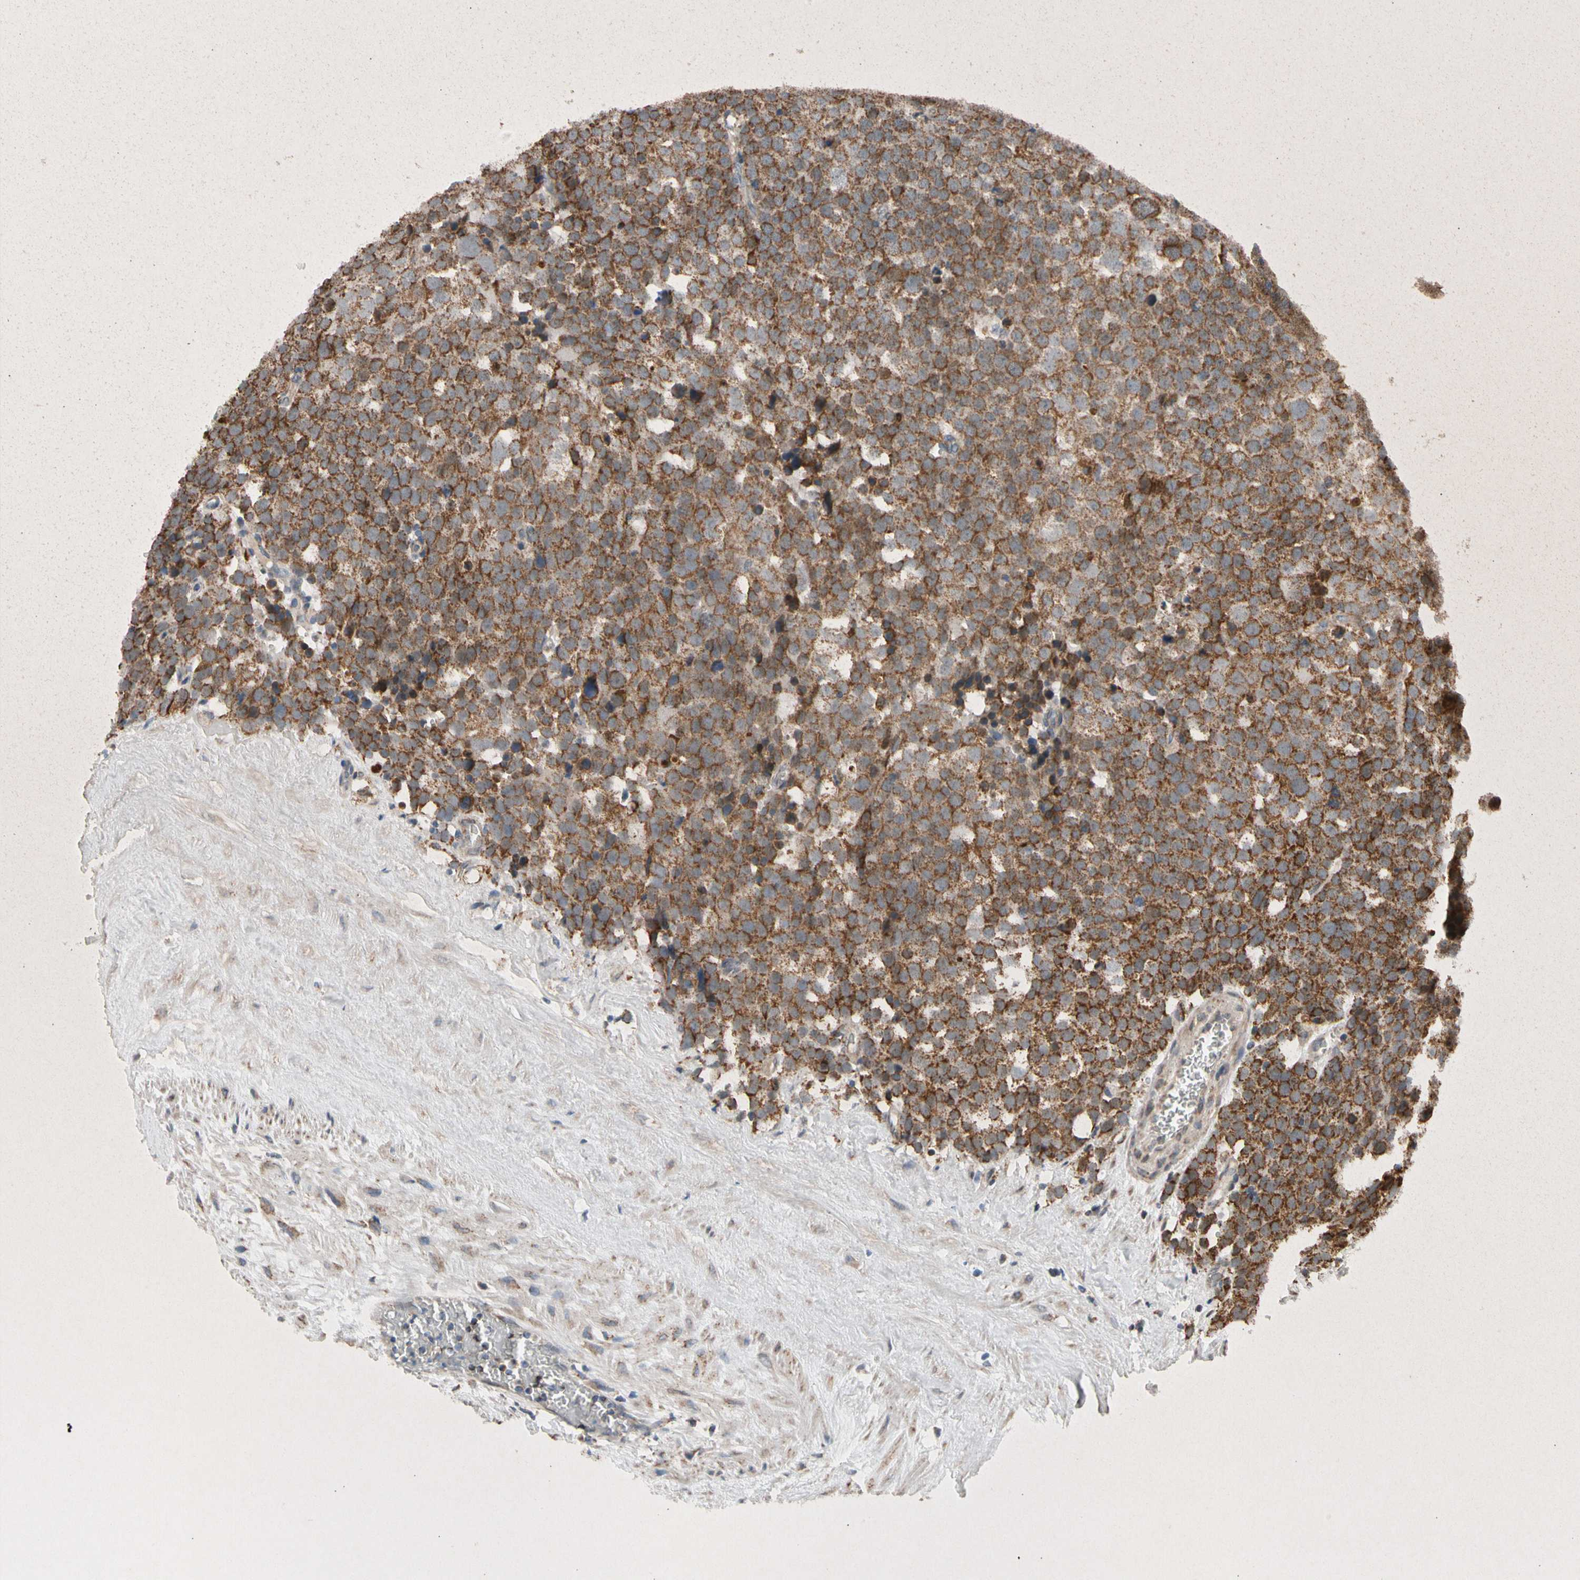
{"staining": {"intensity": "moderate", "quantity": ">75%", "location": "cytoplasmic/membranous"}, "tissue": "testis cancer", "cell_type": "Tumor cells", "image_type": "cancer", "snomed": [{"axis": "morphology", "description": "Seminoma, NOS"}, {"axis": "topography", "description": "Testis"}], "caption": "DAB (3,3'-diaminobenzidine) immunohistochemical staining of human seminoma (testis) shows moderate cytoplasmic/membranous protein staining in about >75% of tumor cells. The staining was performed using DAB (3,3'-diaminobenzidine) to visualize the protein expression in brown, while the nuclei were stained in blue with hematoxylin (Magnification: 20x).", "gene": "KHDC4", "patient": {"sex": "male", "age": 71}}